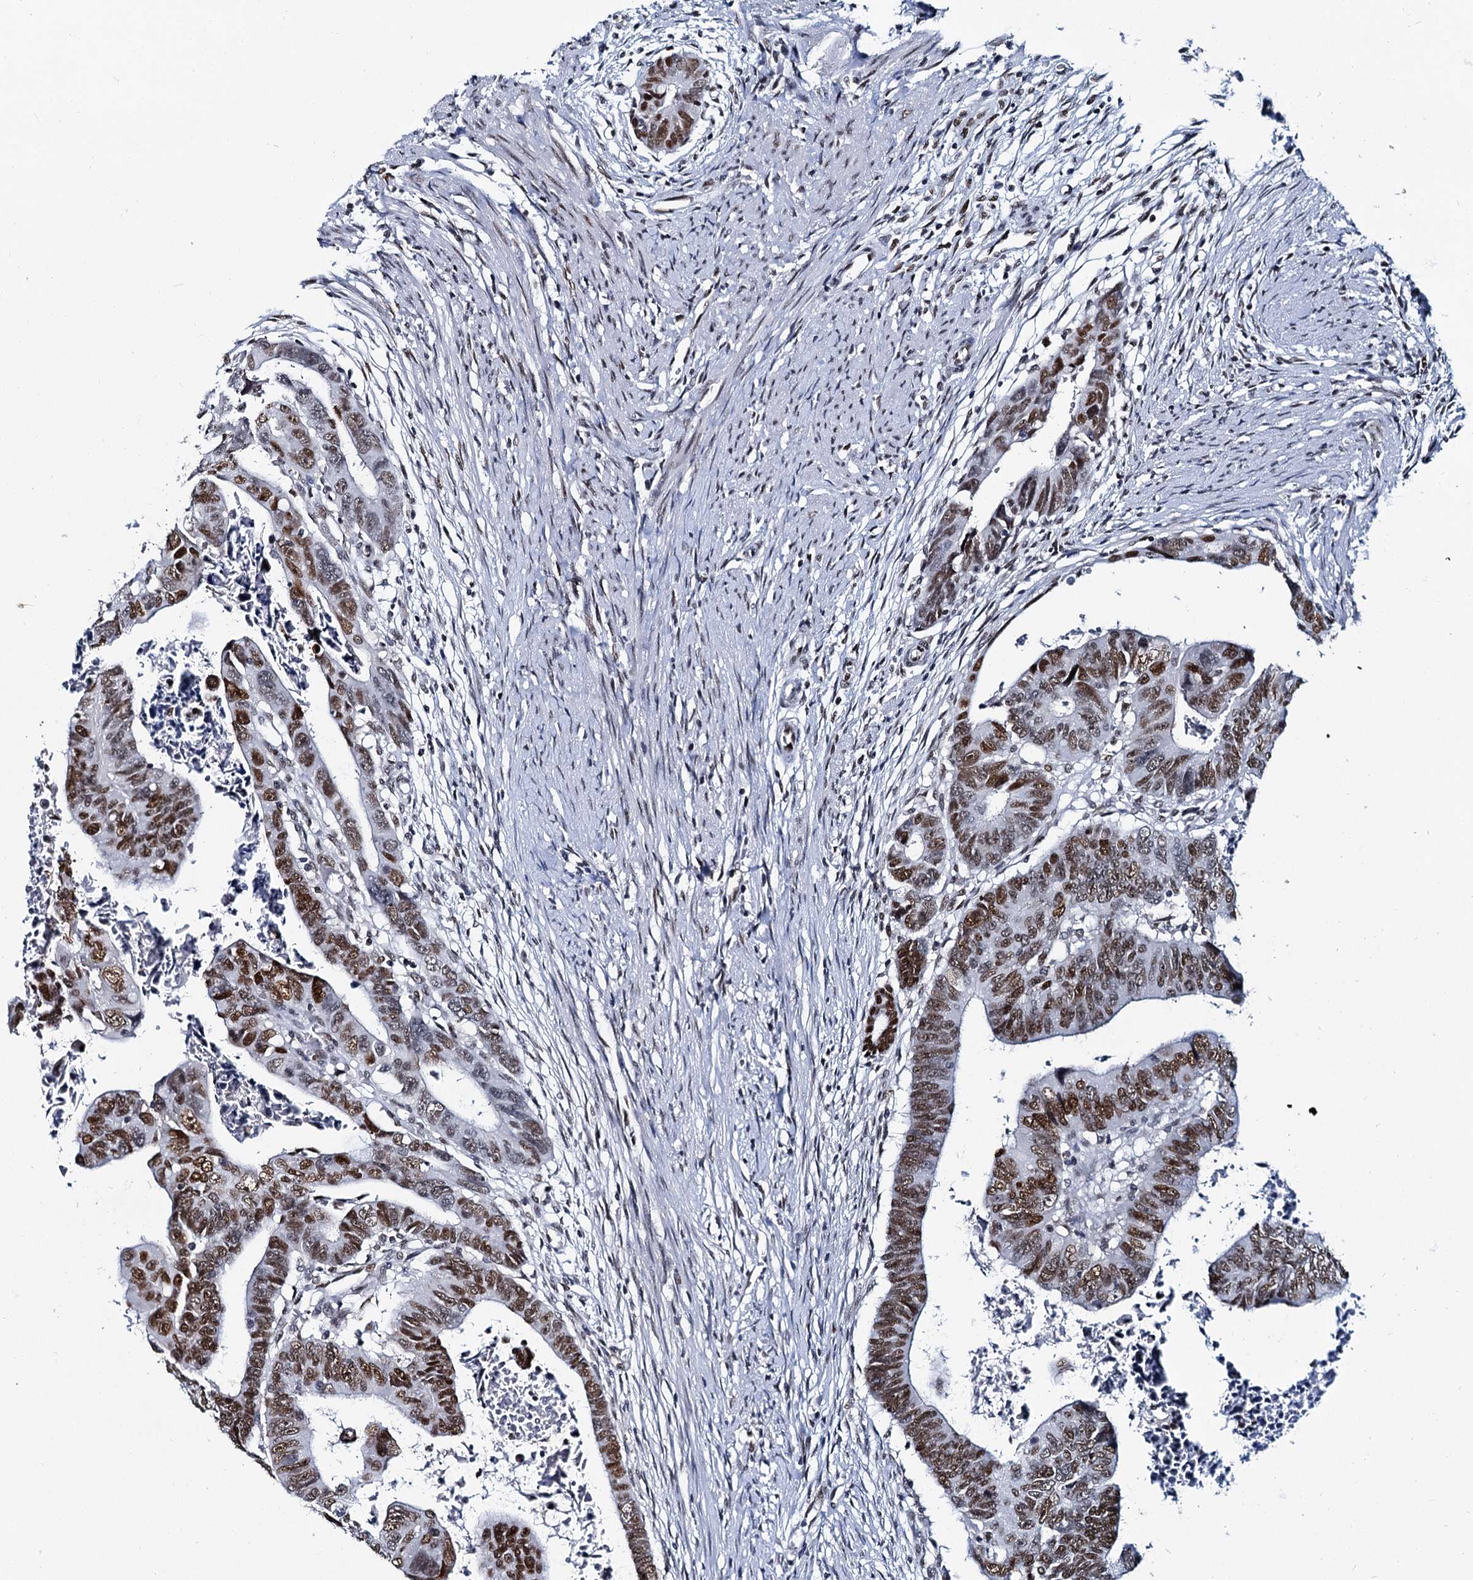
{"staining": {"intensity": "moderate", "quantity": ">75%", "location": "nuclear"}, "tissue": "colorectal cancer", "cell_type": "Tumor cells", "image_type": "cancer", "snomed": [{"axis": "morphology", "description": "Adenocarcinoma, NOS"}, {"axis": "topography", "description": "Rectum"}], "caption": "There is medium levels of moderate nuclear expression in tumor cells of colorectal cancer (adenocarcinoma), as demonstrated by immunohistochemical staining (brown color).", "gene": "CMAS", "patient": {"sex": "female", "age": 65}}